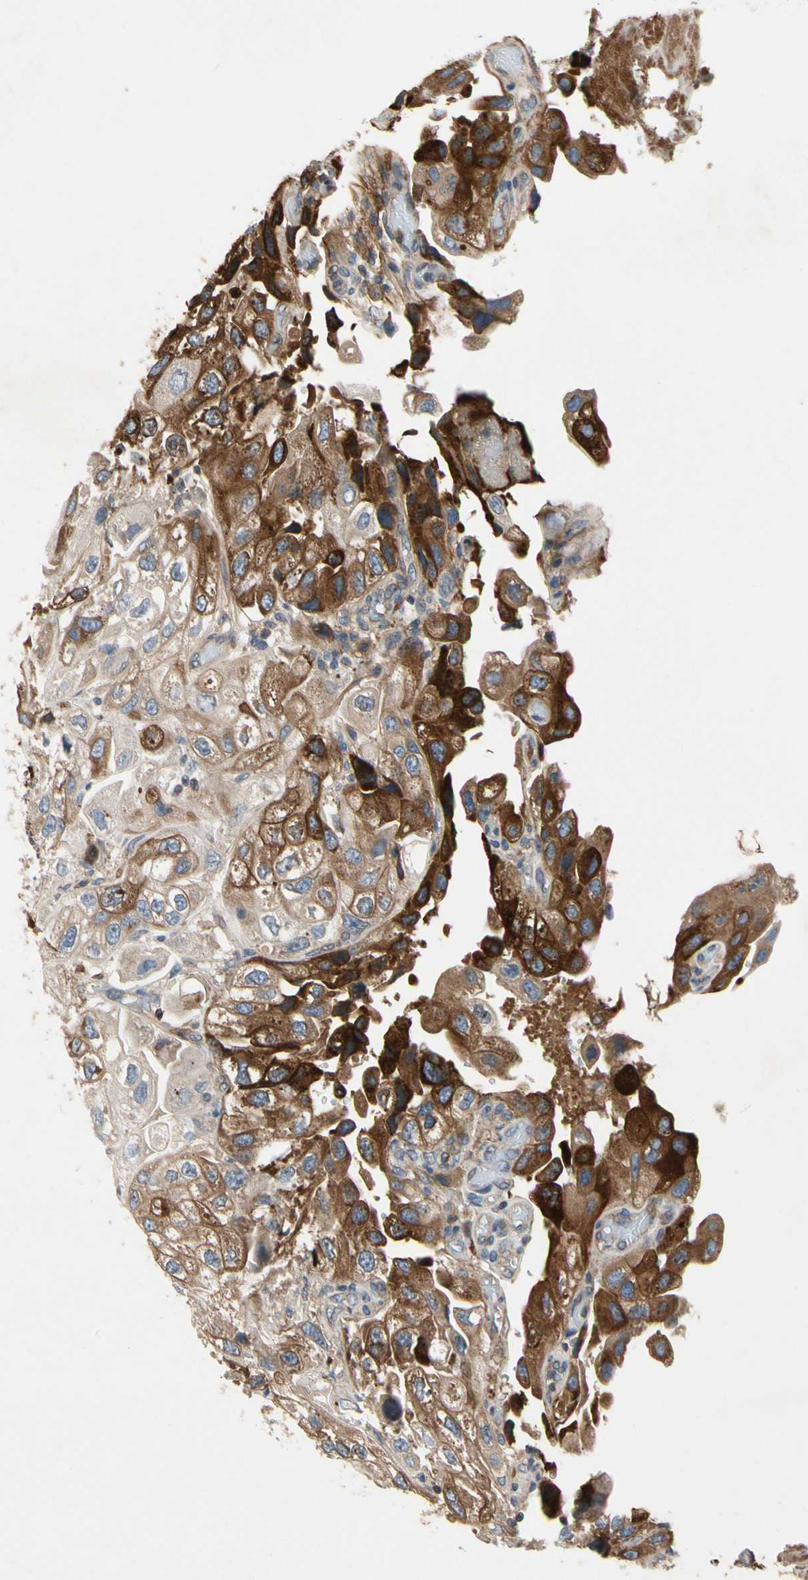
{"staining": {"intensity": "strong", "quantity": "<25%", "location": "cytoplasmic/membranous"}, "tissue": "urothelial cancer", "cell_type": "Tumor cells", "image_type": "cancer", "snomed": [{"axis": "morphology", "description": "Urothelial carcinoma, High grade"}, {"axis": "topography", "description": "Urinary bladder"}], "caption": "Immunohistochemical staining of human urothelial cancer reveals medium levels of strong cytoplasmic/membranous positivity in approximately <25% of tumor cells.", "gene": "CRTAC1", "patient": {"sex": "female", "age": 64}}